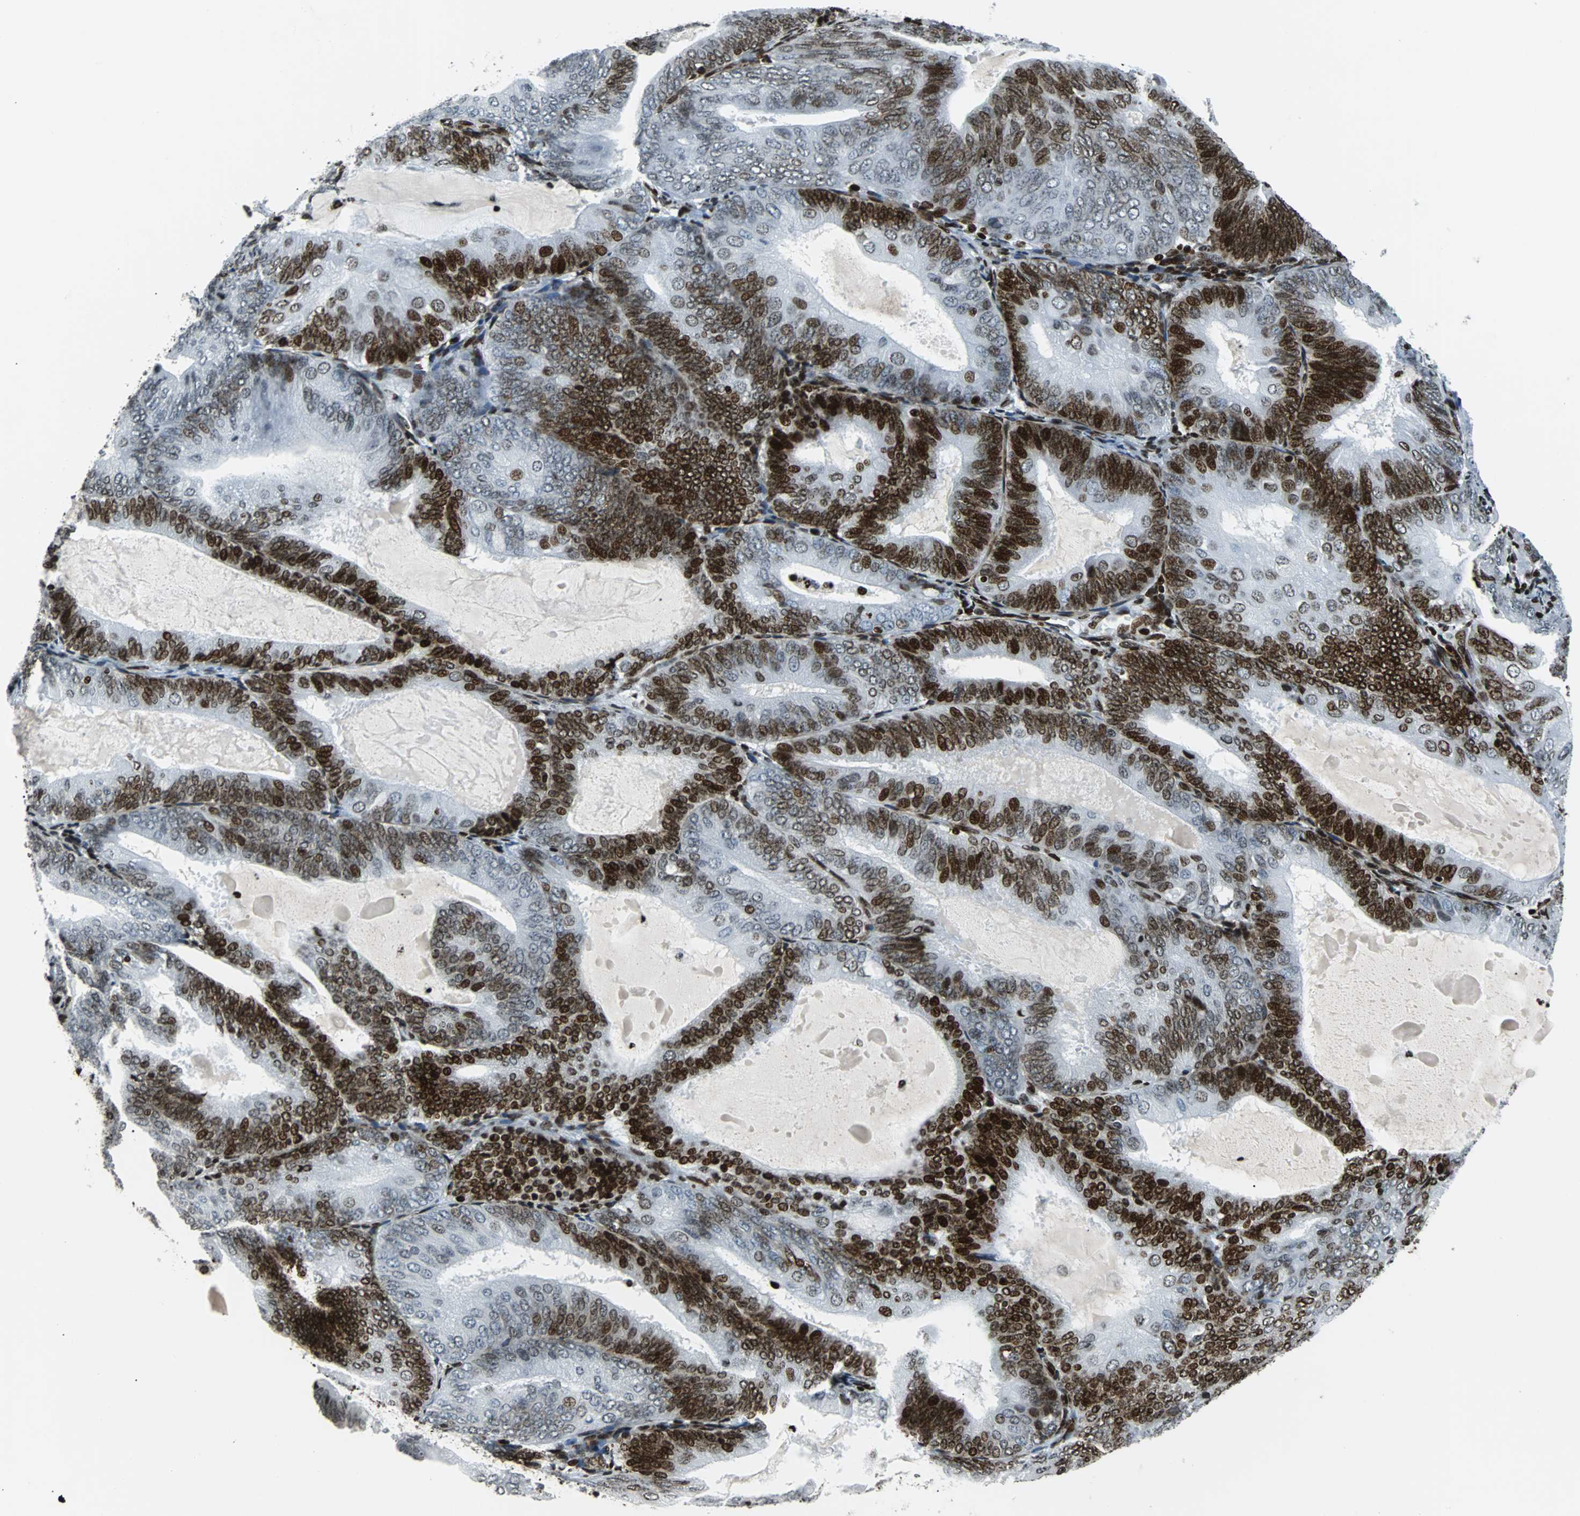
{"staining": {"intensity": "strong", "quantity": ">75%", "location": "nuclear"}, "tissue": "endometrial cancer", "cell_type": "Tumor cells", "image_type": "cancer", "snomed": [{"axis": "morphology", "description": "Adenocarcinoma, NOS"}, {"axis": "topography", "description": "Endometrium"}], "caption": "Strong nuclear protein positivity is appreciated in approximately >75% of tumor cells in endometrial cancer.", "gene": "ZNF131", "patient": {"sex": "female", "age": 81}}